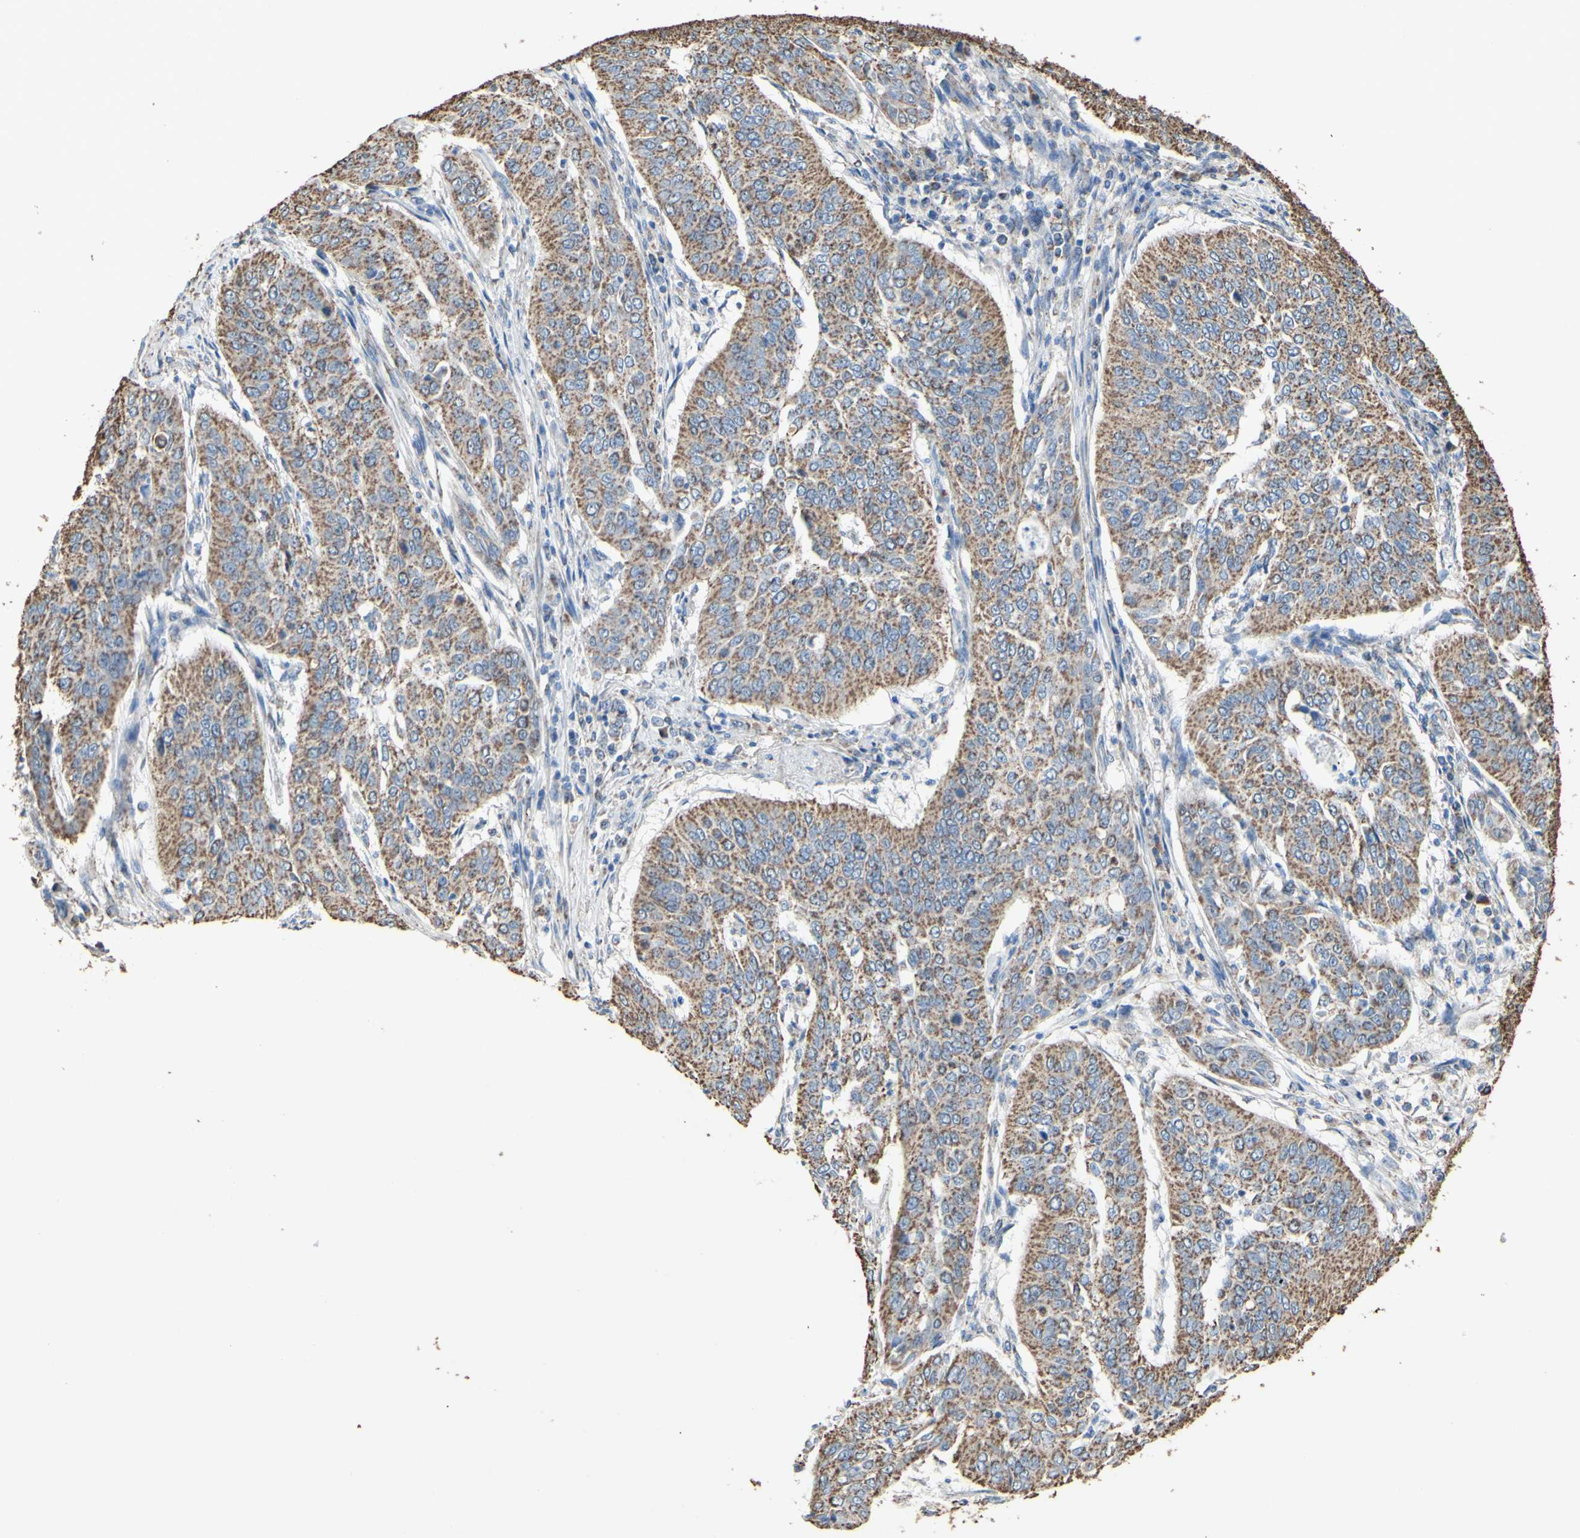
{"staining": {"intensity": "moderate", "quantity": ">75%", "location": "cytoplasmic/membranous"}, "tissue": "cervical cancer", "cell_type": "Tumor cells", "image_type": "cancer", "snomed": [{"axis": "morphology", "description": "Normal tissue, NOS"}, {"axis": "morphology", "description": "Squamous cell carcinoma, NOS"}, {"axis": "topography", "description": "Cervix"}], "caption": "Protein positivity by IHC shows moderate cytoplasmic/membranous positivity in about >75% of tumor cells in cervical cancer.", "gene": "CMKLR2", "patient": {"sex": "female", "age": 39}}